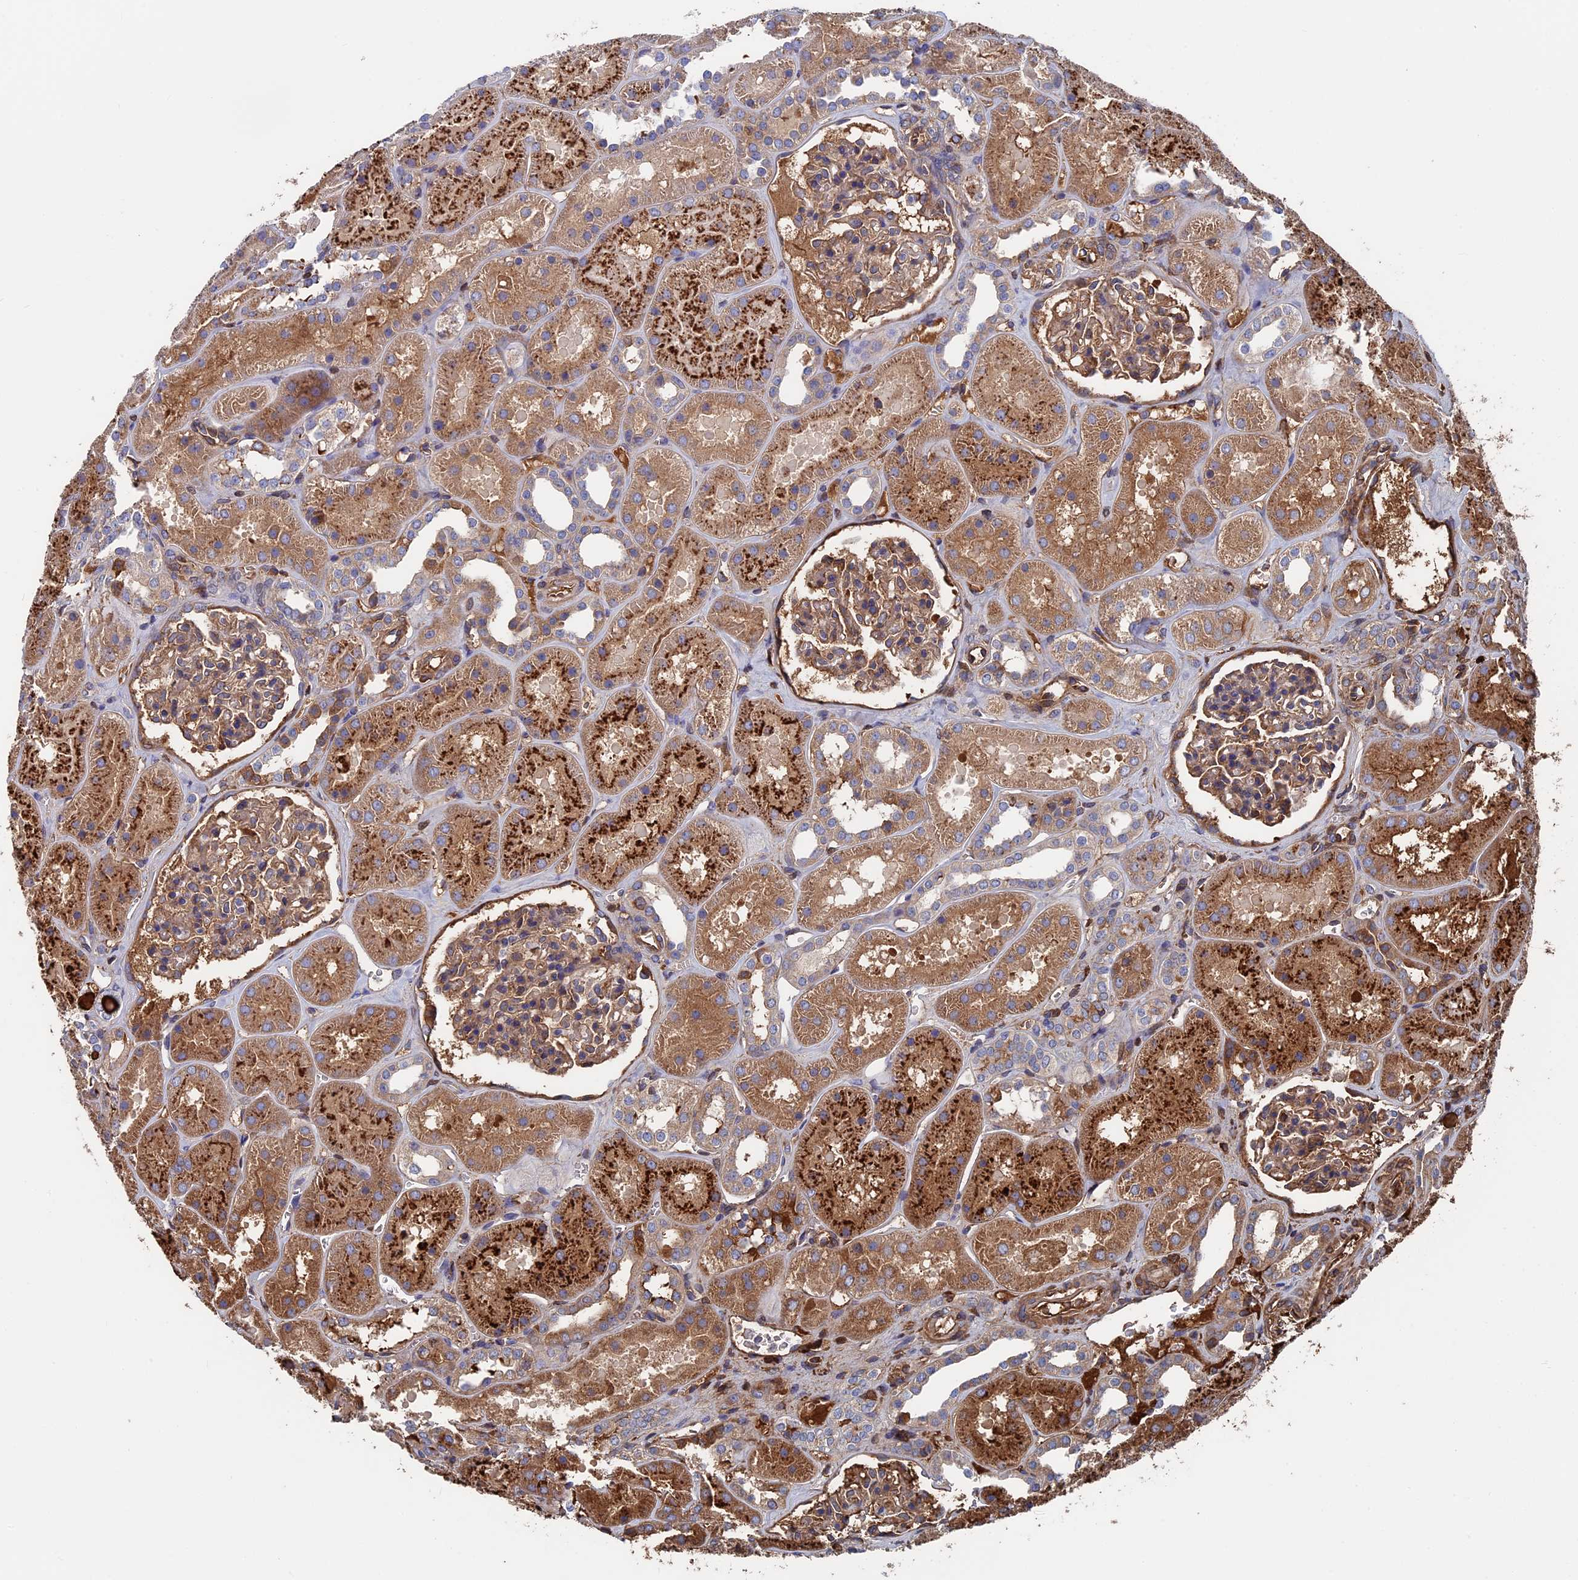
{"staining": {"intensity": "weak", "quantity": ">75%", "location": "cytoplasmic/membranous"}, "tissue": "kidney", "cell_type": "Cells in glomeruli", "image_type": "normal", "snomed": [{"axis": "morphology", "description": "Normal tissue, NOS"}, {"axis": "topography", "description": "Kidney"}], "caption": "High-power microscopy captured an immunohistochemistry (IHC) histopathology image of benign kidney, revealing weak cytoplasmic/membranous positivity in approximately >75% of cells in glomeruli.", "gene": "RPUSD1", "patient": {"sex": "female", "age": 41}}